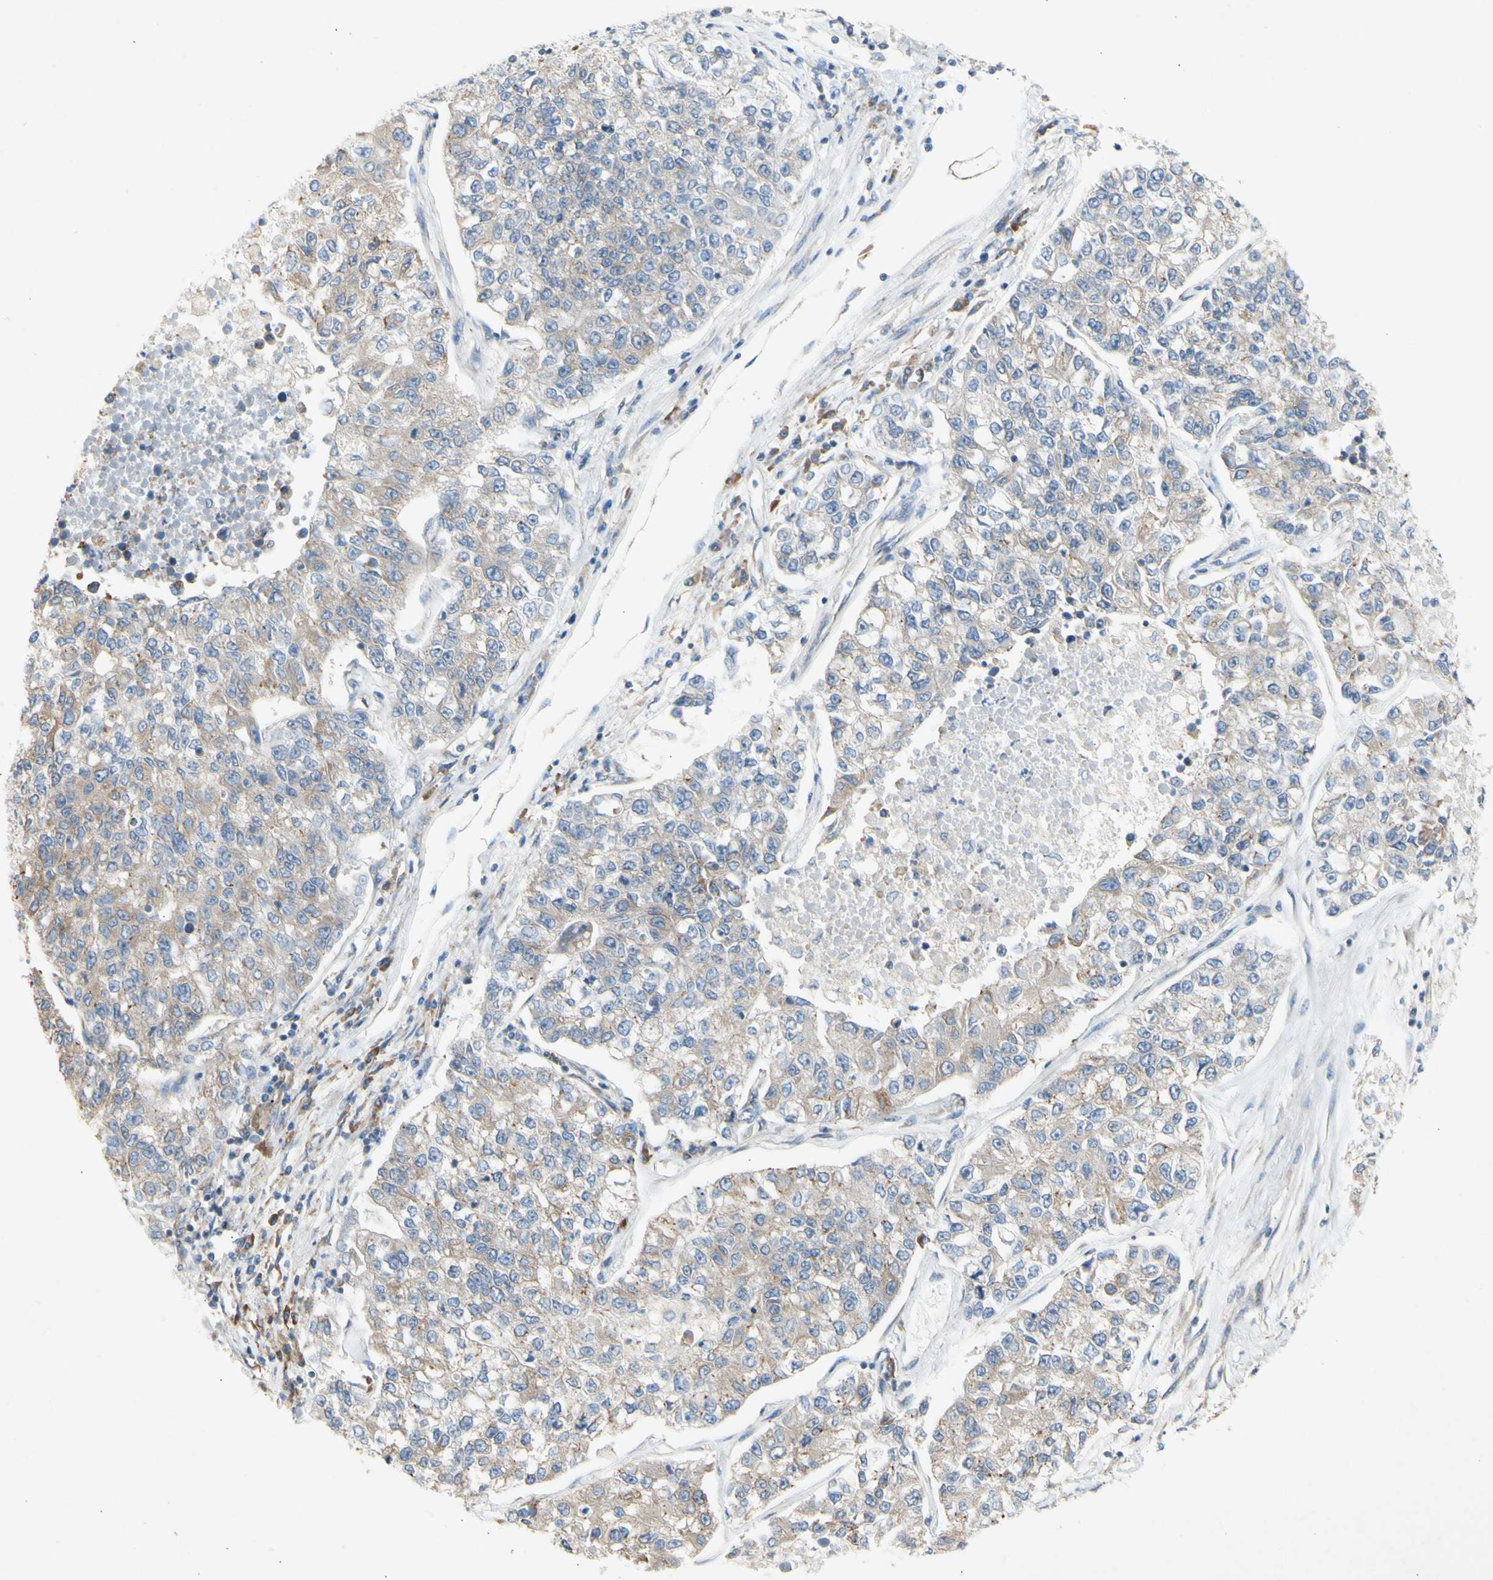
{"staining": {"intensity": "weak", "quantity": ">75%", "location": "cytoplasmic/membranous"}, "tissue": "lung cancer", "cell_type": "Tumor cells", "image_type": "cancer", "snomed": [{"axis": "morphology", "description": "Adenocarcinoma, NOS"}, {"axis": "topography", "description": "Lung"}], "caption": "Immunohistochemistry photomicrograph of neoplastic tissue: human lung adenocarcinoma stained using IHC exhibits low levels of weak protein expression localized specifically in the cytoplasmic/membranous of tumor cells, appearing as a cytoplasmic/membranous brown color.", "gene": "KLC1", "patient": {"sex": "male", "age": 49}}